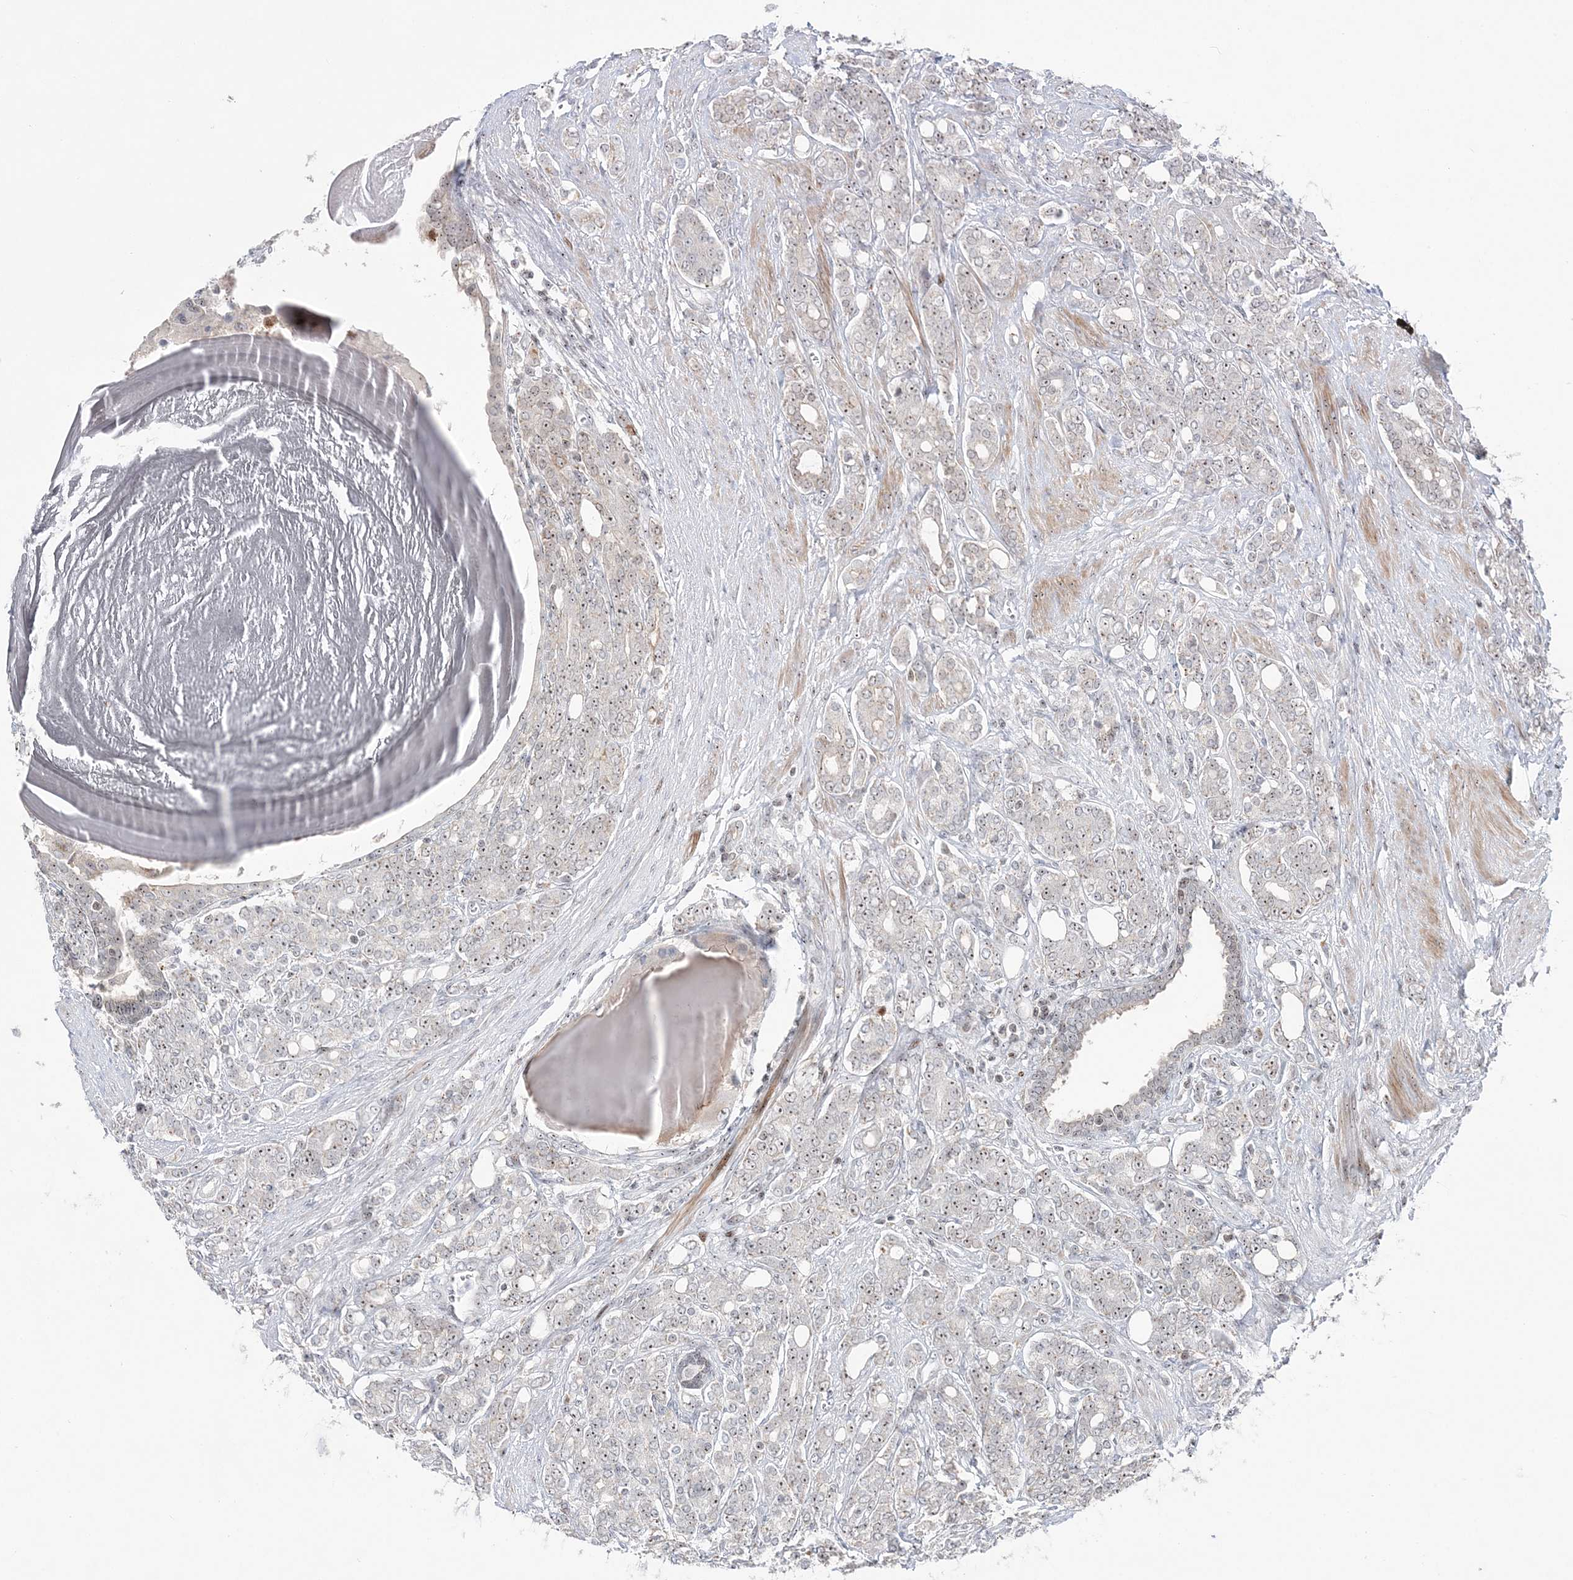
{"staining": {"intensity": "strong", "quantity": "25%-75%", "location": "cytoplasmic/membranous,nuclear"}, "tissue": "prostate cancer", "cell_type": "Tumor cells", "image_type": "cancer", "snomed": [{"axis": "morphology", "description": "Adenocarcinoma, High grade"}, {"axis": "topography", "description": "Prostate"}], "caption": "A high-resolution image shows immunohistochemistry (IHC) staining of adenocarcinoma (high-grade) (prostate), which reveals strong cytoplasmic/membranous and nuclear staining in approximately 25%-75% of tumor cells. The staining was performed using DAB to visualize the protein expression in brown, while the nuclei were stained in blue with hematoxylin (Magnification: 20x).", "gene": "SH3BP4", "patient": {"sex": "male", "age": 62}}